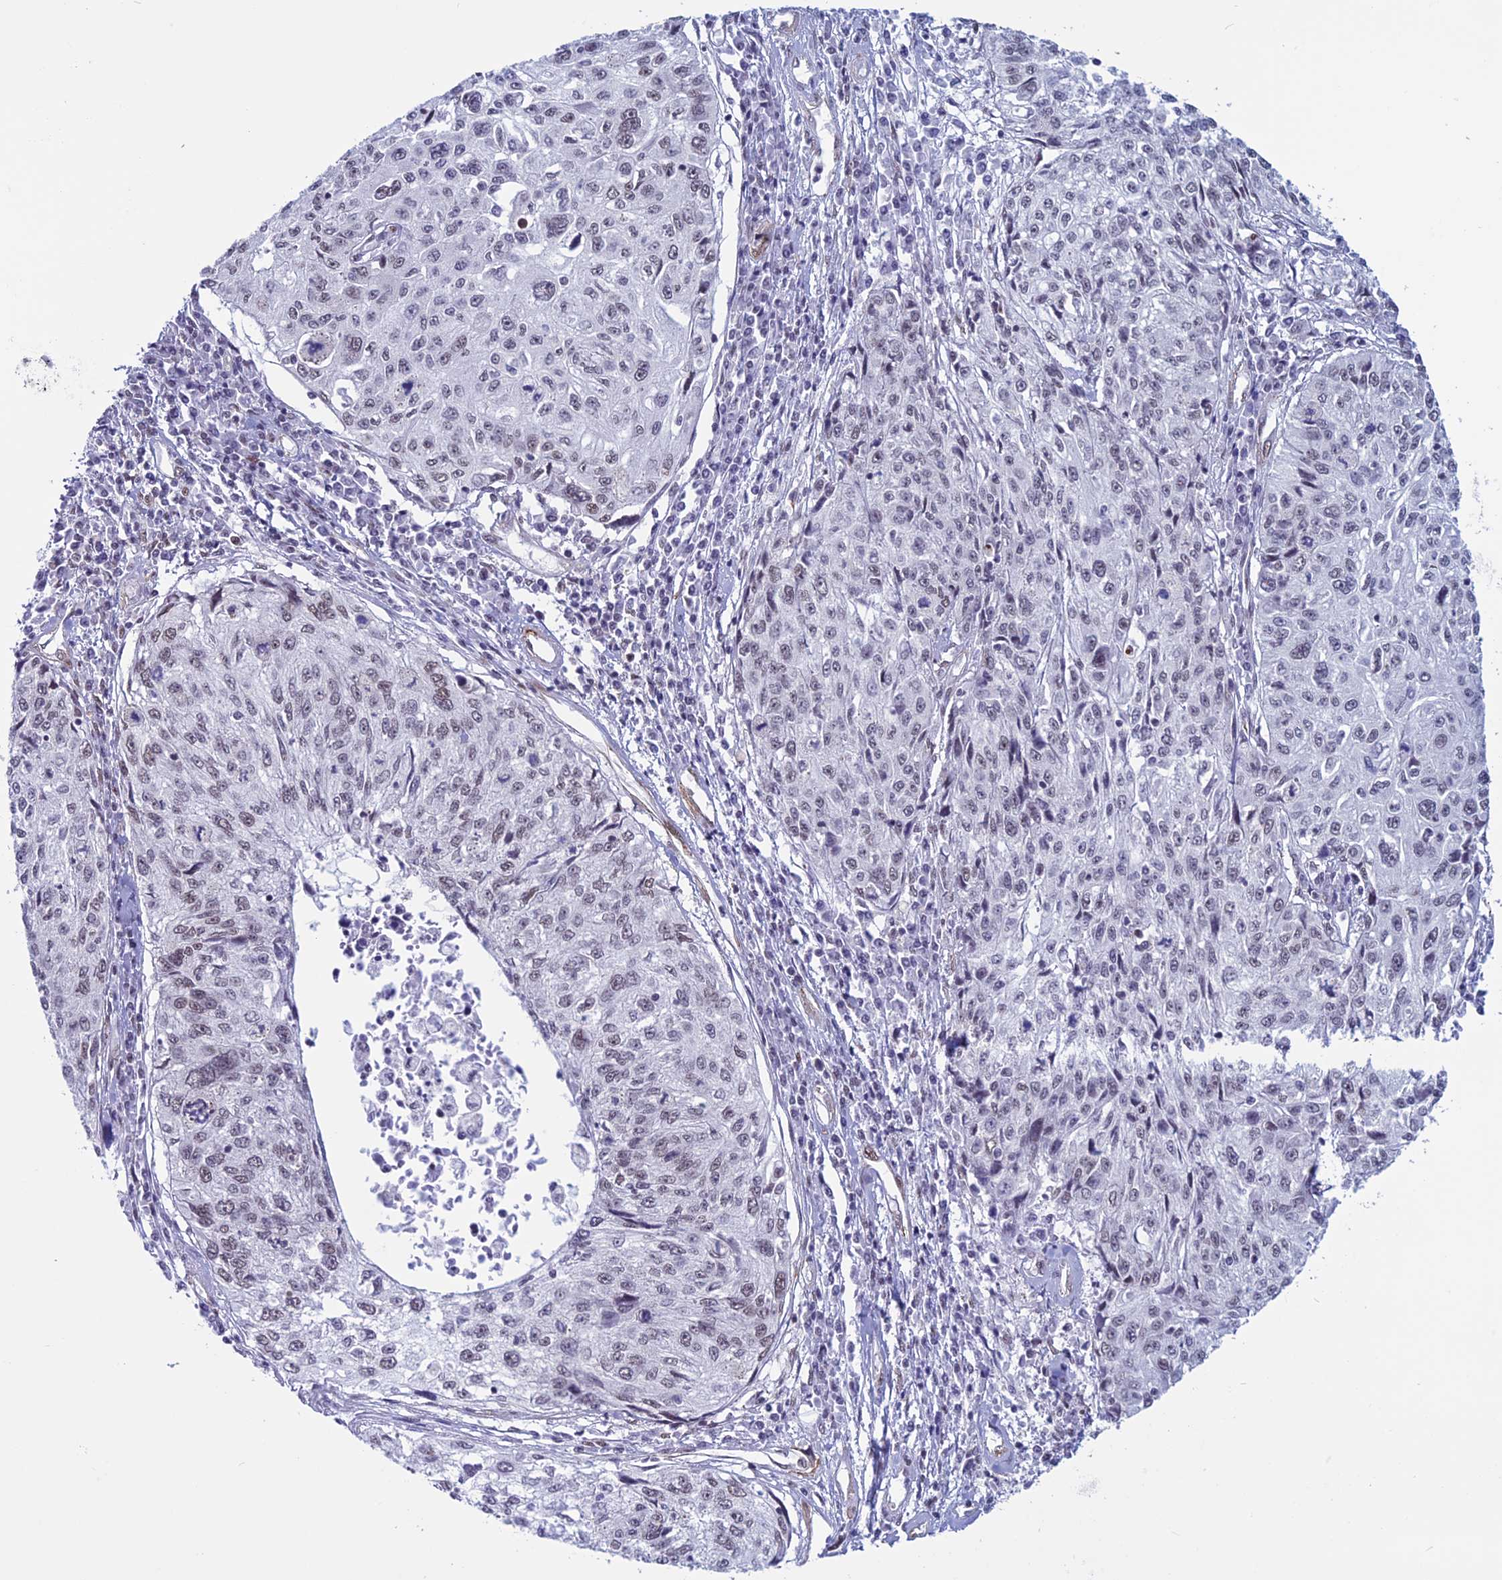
{"staining": {"intensity": "negative", "quantity": "none", "location": "none"}, "tissue": "cervical cancer", "cell_type": "Tumor cells", "image_type": "cancer", "snomed": [{"axis": "morphology", "description": "Squamous cell carcinoma, NOS"}, {"axis": "topography", "description": "Cervix"}], "caption": "A high-resolution micrograph shows IHC staining of cervical squamous cell carcinoma, which displays no significant staining in tumor cells.", "gene": "U2AF1", "patient": {"sex": "female", "age": 57}}